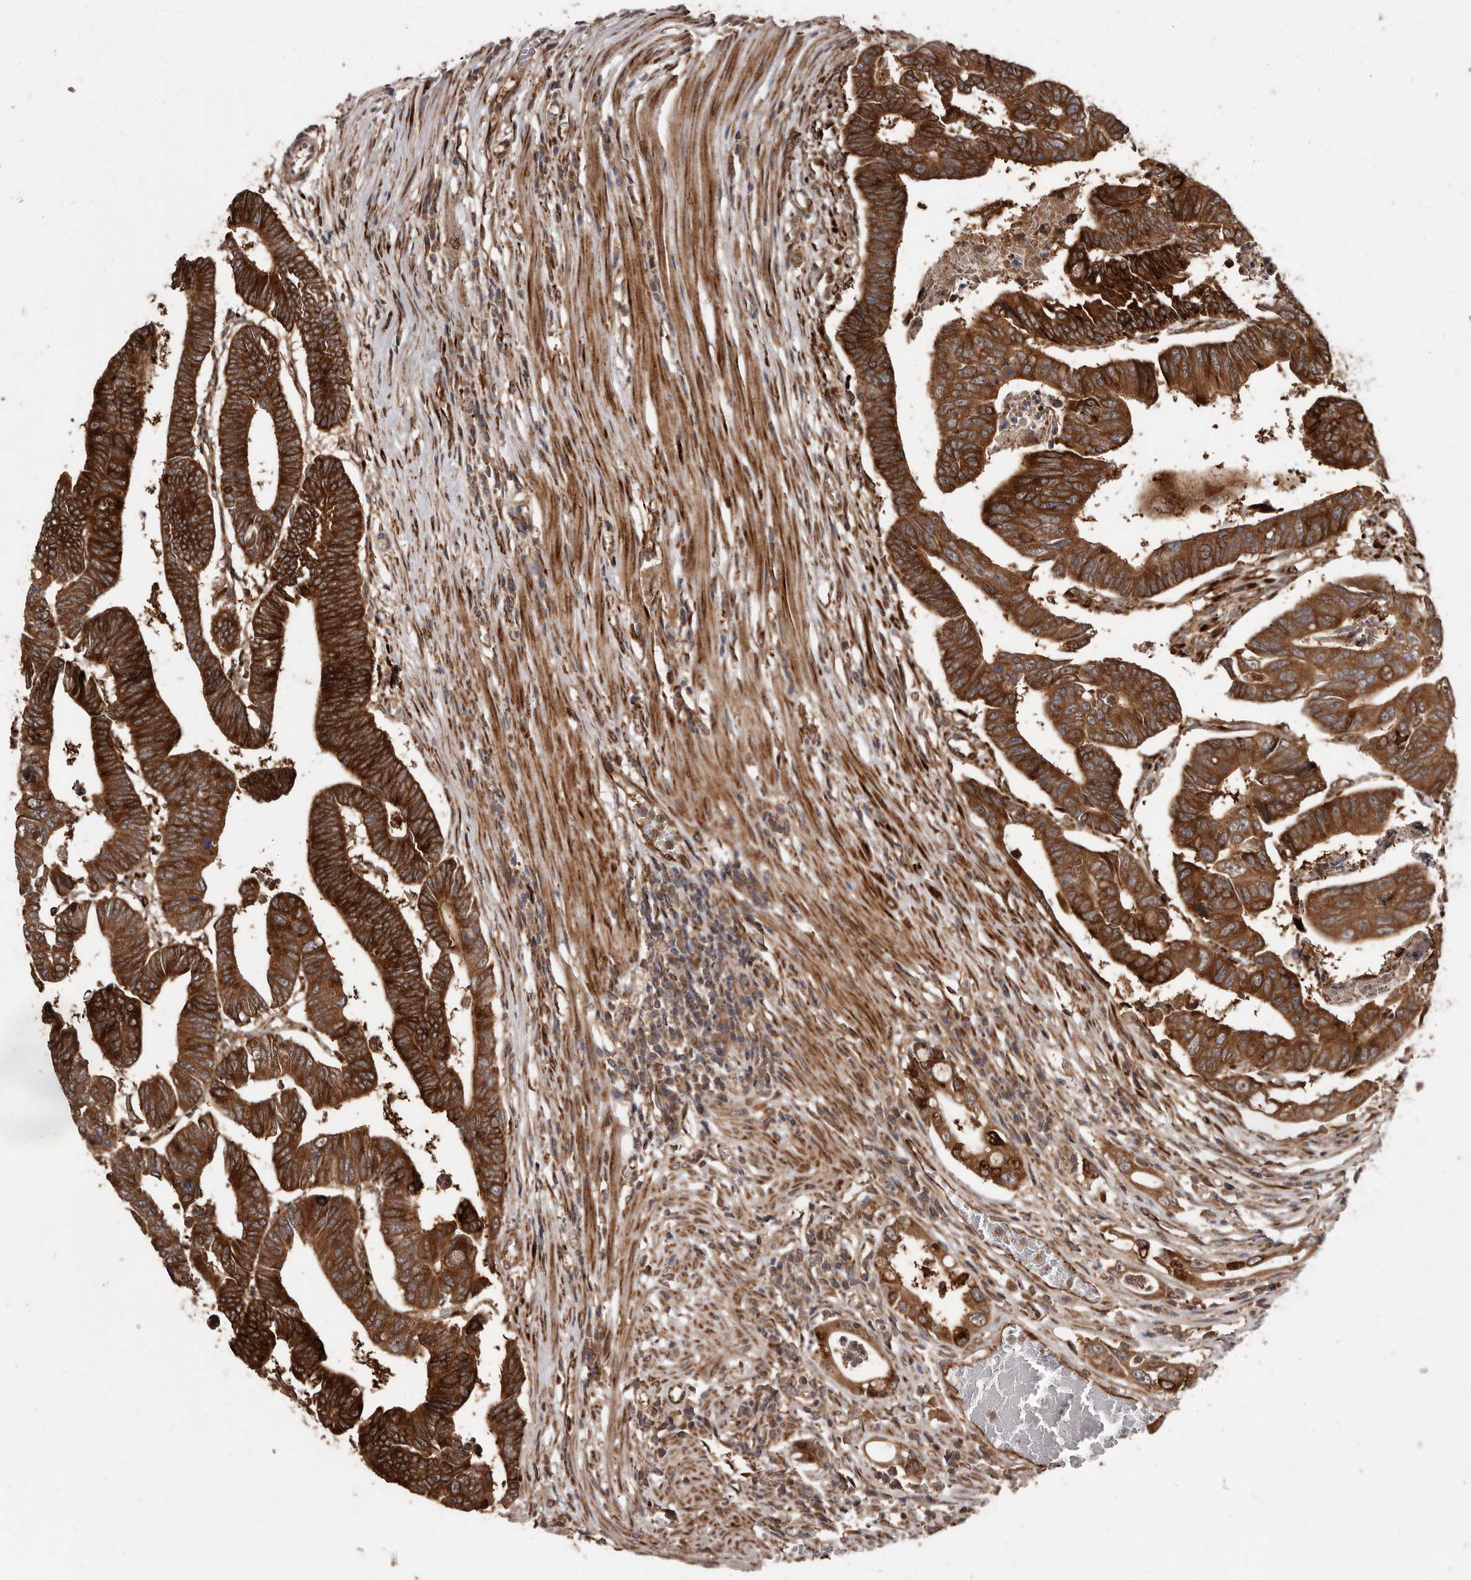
{"staining": {"intensity": "strong", "quantity": ">75%", "location": "cytoplasmic/membranous"}, "tissue": "colorectal cancer", "cell_type": "Tumor cells", "image_type": "cancer", "snomed": [{"axis": "morphology", "description": "Adenocarcinoma, NOS"}, {"axis": "topography", "description": "Rectum"}], "caption": "Protein staining of adenocarcinoma (colorectal) tissue displays strong cytoplasmic/membranous expression in approximately >75% of tumor cells.", "gene": "FLAD1", "patient": {"sex": "female", "age": 65}}